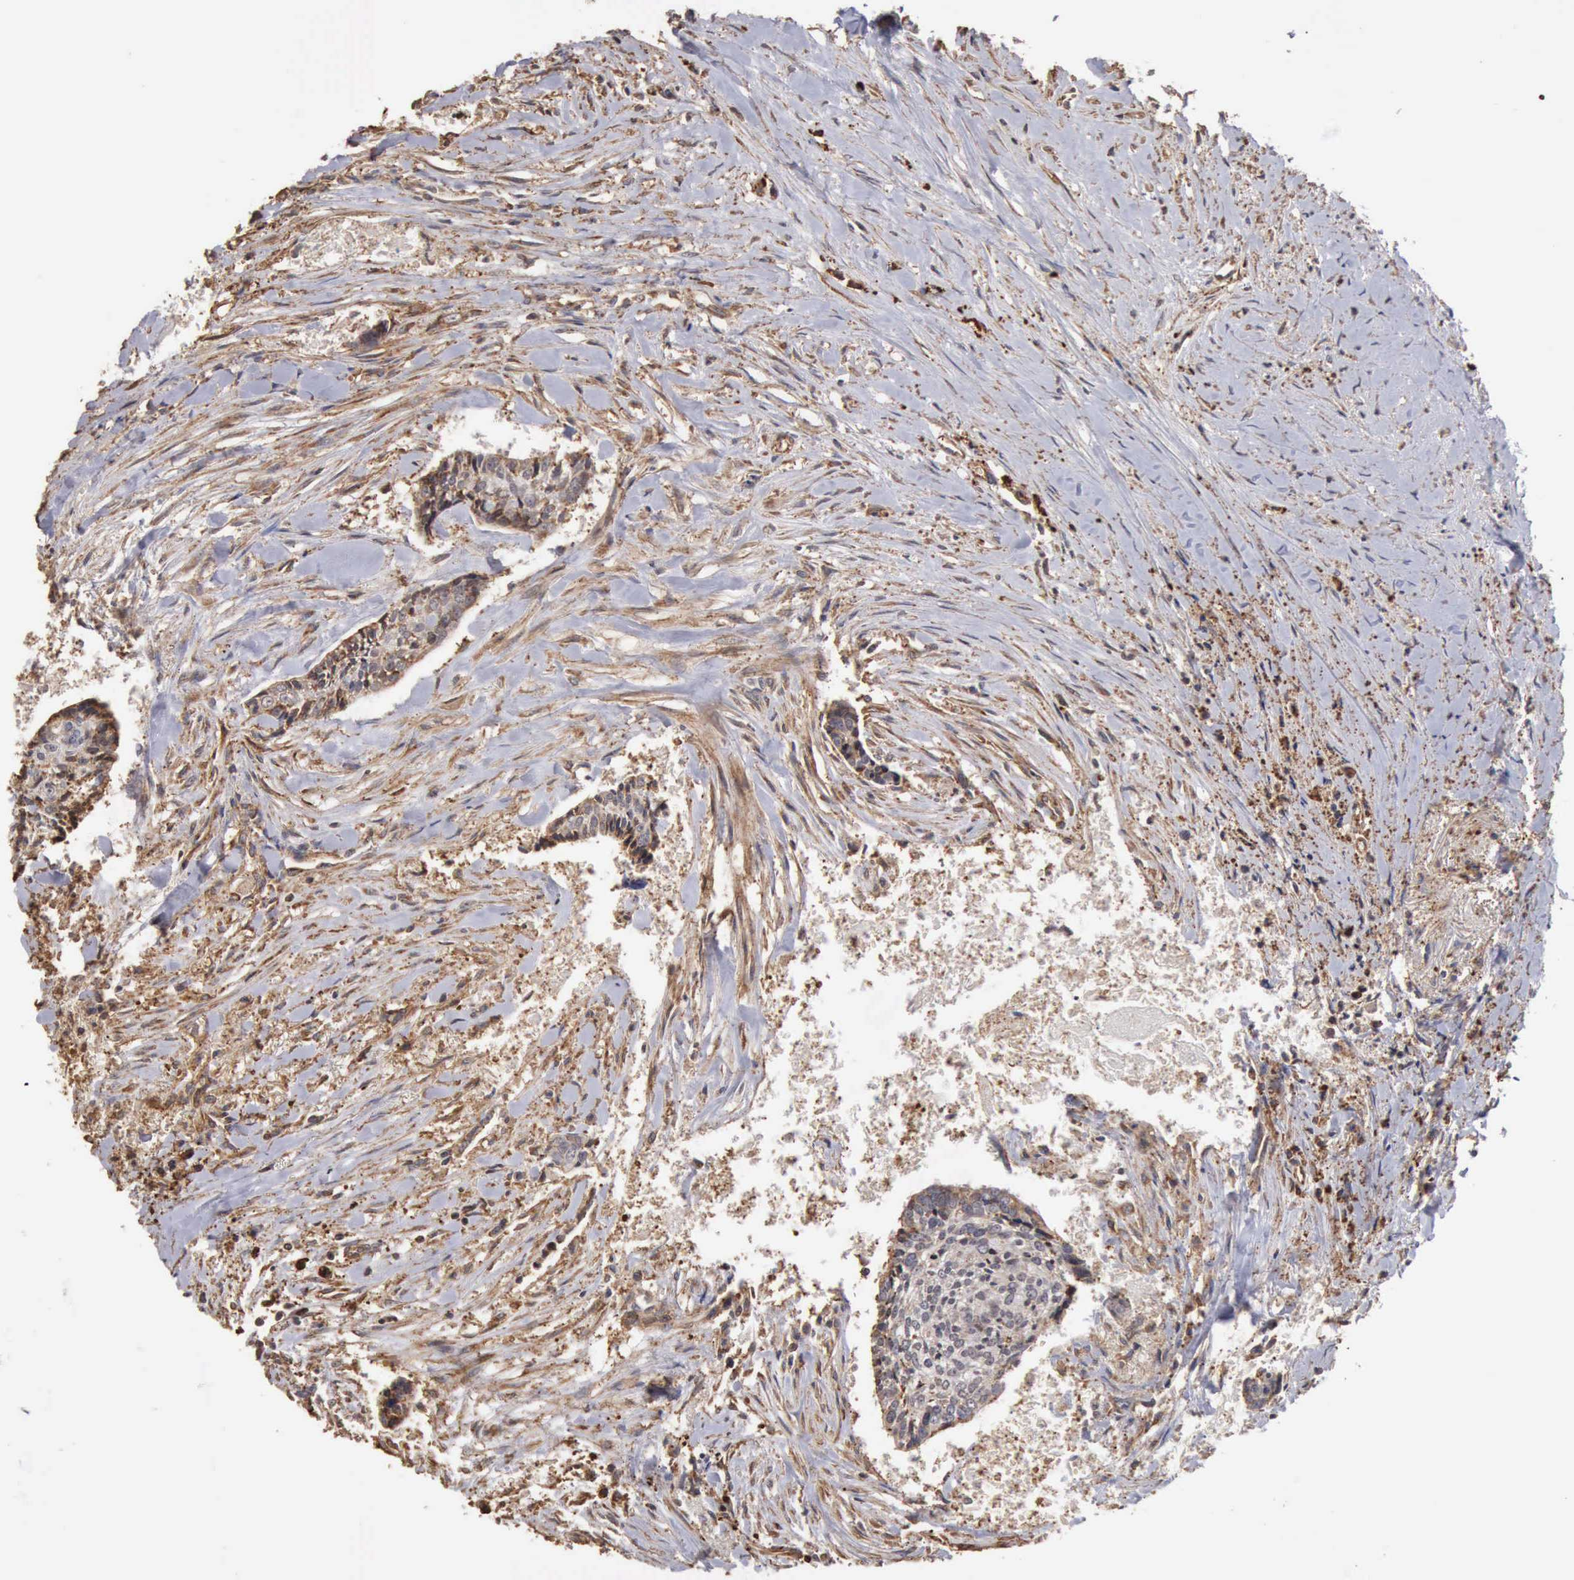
{"staining": {"intensity": "negative", "quantity": "none", "location": "none"}, "tissue": "head and neck cancer", "cell_type": "Tumor cells", "image_type": "cancer", "snomed": [{"axis": "morphology", "description": "Squamous cell carcinoma, NOS"}, {"axis": "topography", "description": "Salivary gland"}, {"axis": "topography", "description": "Head-Neck"}], "caption": "Immunohistochemistry (IHC) photomicrograph of neoplastic tissue: human head and neck squamous cell carcinoma stained with DAB (3,3'-diaminobenzidine) shows no significant protein positivity in tumor cells. (DAB (3,3'-diaminobenzidine) IHC visualized using brightfield microscopy, high magnification).", "gene": "GPR101", "patient": {"sex": "male", "age": 70}}